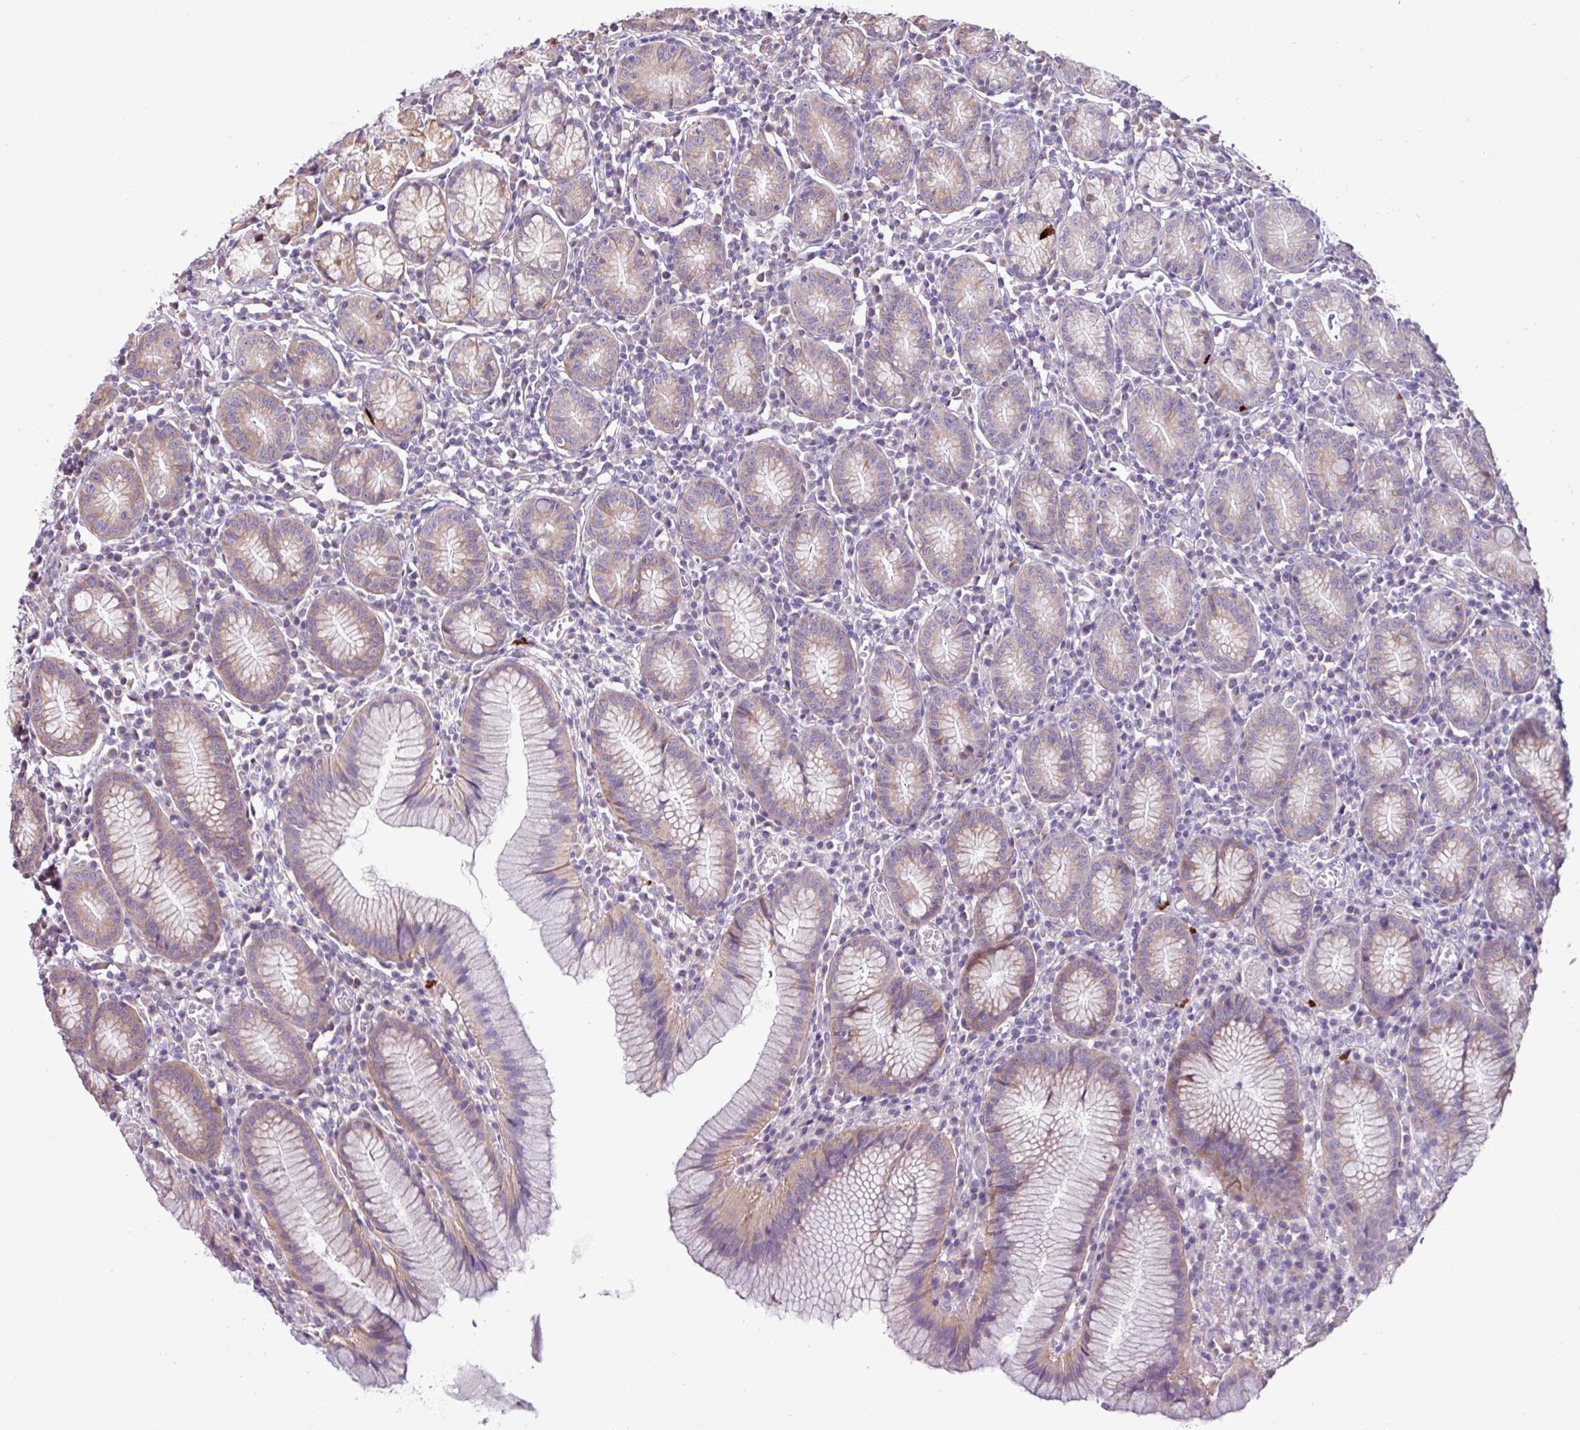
{"staining": {"intensity": "moderate", "quantity": ">75%", "location": "cytoplasmic/membranous"}, "tissue": "stomach", "cell_type": "Glandular cells", "image_type": "normal", "snomed": [{"axis": "morphology", "description": "Normal tissue, NOS"}, {"axis": "topography", "description": "Stomach"}], "caption": "An image of stomach stained for a protein shows moderate cytoplasmic/membranous brown staining in glandular cells.", "gene": "AGAP4", "patient": {"sex": "male", "age": 55}}